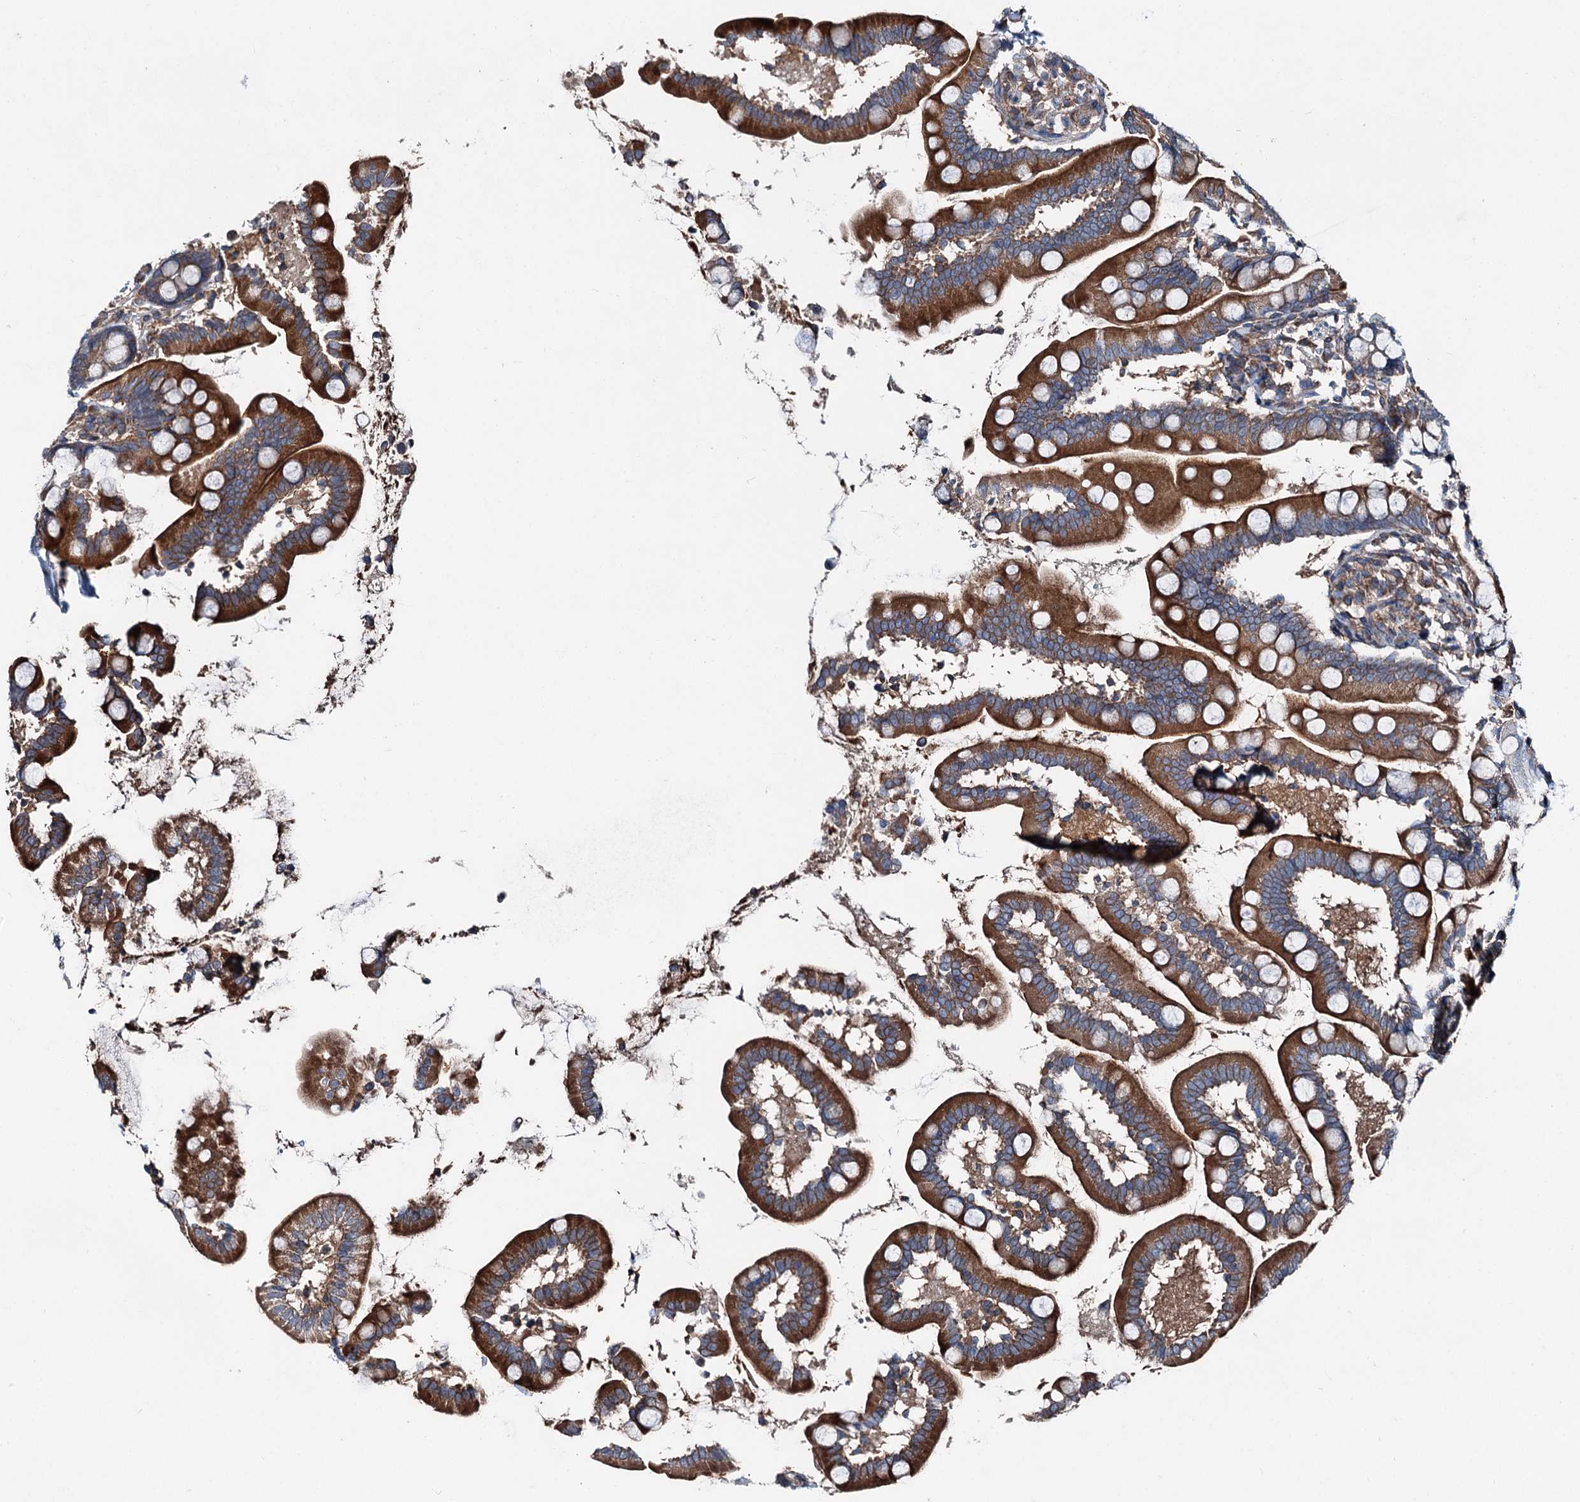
{"staining": {"intensity": "strong", "quantity": ">75%", "location": "cytoplasmic/membranous"}, "tissue": "small intestine", "cell_type": "Glandular cells", "image_type": "normal", "snomed": [{"axis": "morphology", "description": "Normal tissue, NOS"}, {"axis": "topography", "description": "Small intestine"}], "caption": "Brown immunohistochemical staining in unremarkable small intestine demonstrates strong cytoplasmic/membranous positivity in about >75% of glandular cells. The staining was performed using DAB (3,3'-diaminobenzidine) to visualize the protein expression in brown, while the nuclei were stained in blue with hematoxylin (Magnification: 20x).", "gene": "DDIAS", "patient": {"sex": "female", "age": 64}}